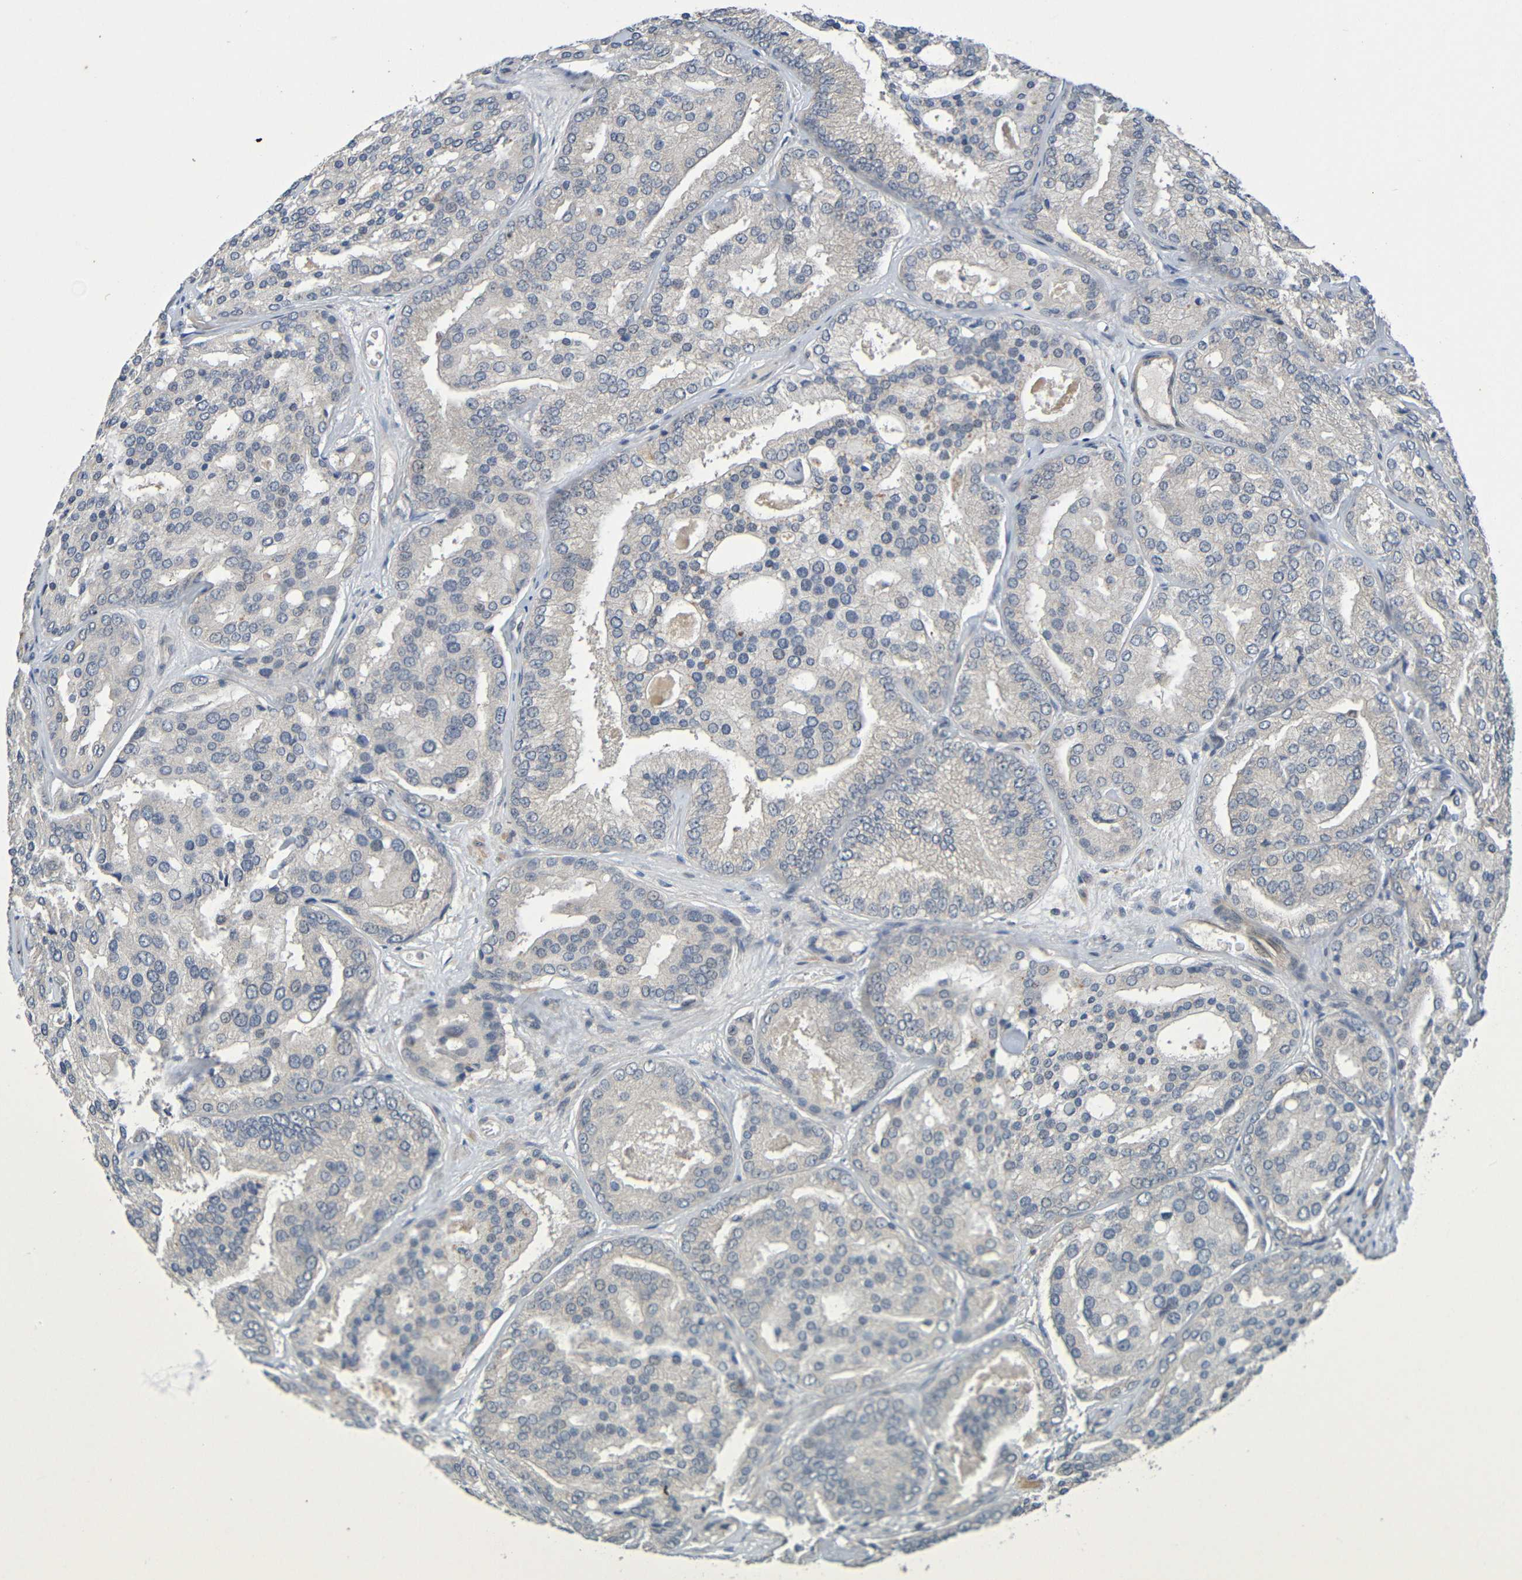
{"staining": {"intensity": "weak", "quantity": "<25%", "location": "cytoplasmic/membranous"}, "tissue": "prostate cancer", "cell_type": "Tumor cells", "image_type": "cancer", "snomed": [{"axis": "morphology", "description": "Adenocarcinoma, High grade"}, {"axis": "topography", "description": "Prostate"}], "caption": "Immunohistochemical staining of human adenocarcinoma (high-grade) (prostate) shows no significant positivity in tumor cells.", "gene": "CYP4F2", "patient": {"sex": "male", "age": 64}}